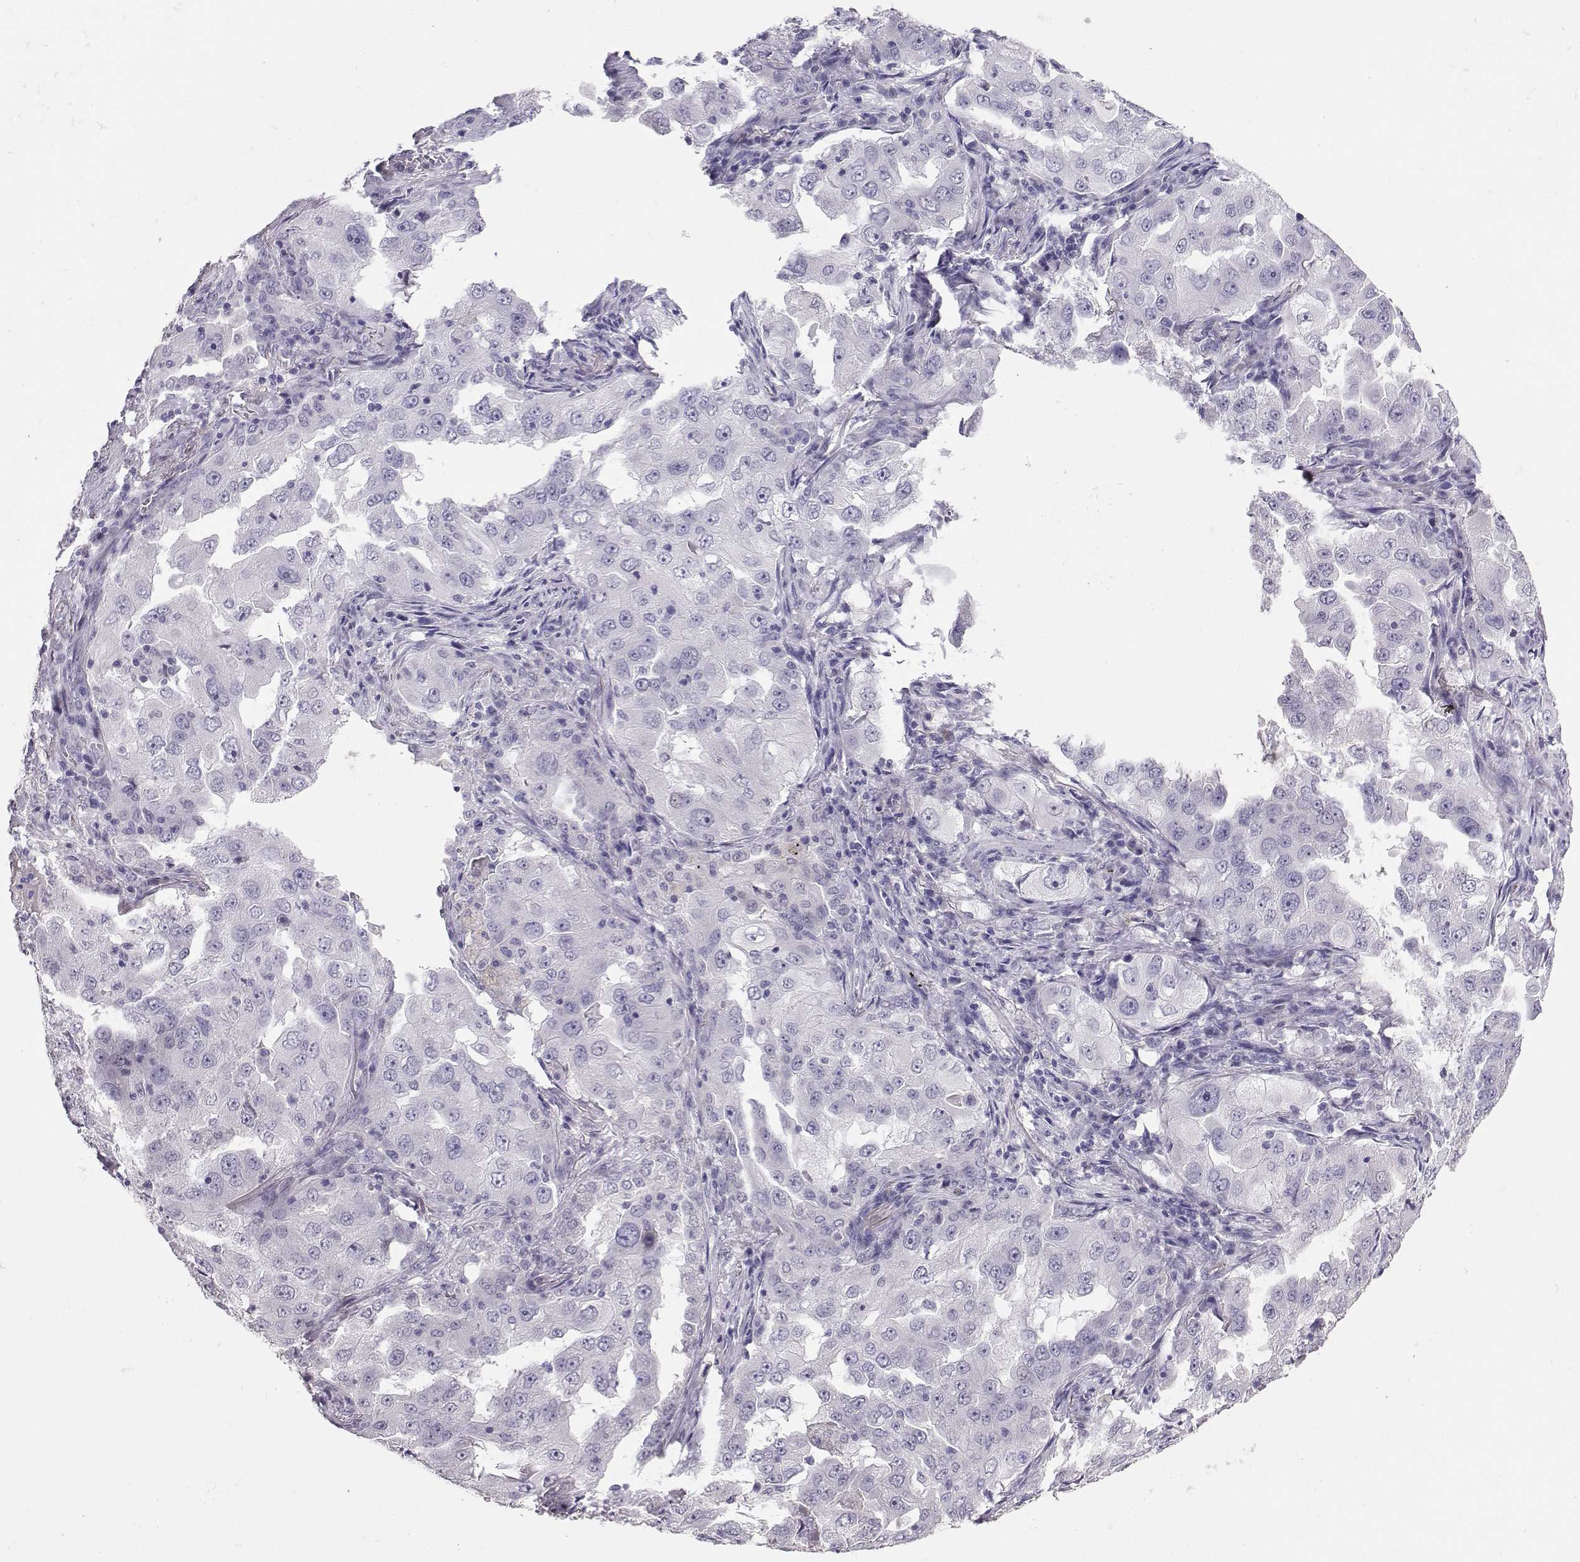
{"staining": {"intensity": "negative", "quantity": "none", "location": "none"}, "tissue": "lung cancer", "cell_type": "Tumor cells", "image_type": "cancer", "snomed": [{"axis": "morphology", "description": "Adenocarcinoma, NOS"}, {"axis": "topography", "description": "Lung"}], "caption": "The immunohistochemistry (IHC) histopathology image has no significant expression in tumor cells of lung cancer tissue.", "gene": "CARTPT", "patient": {"sex": "female", "age": 61}}